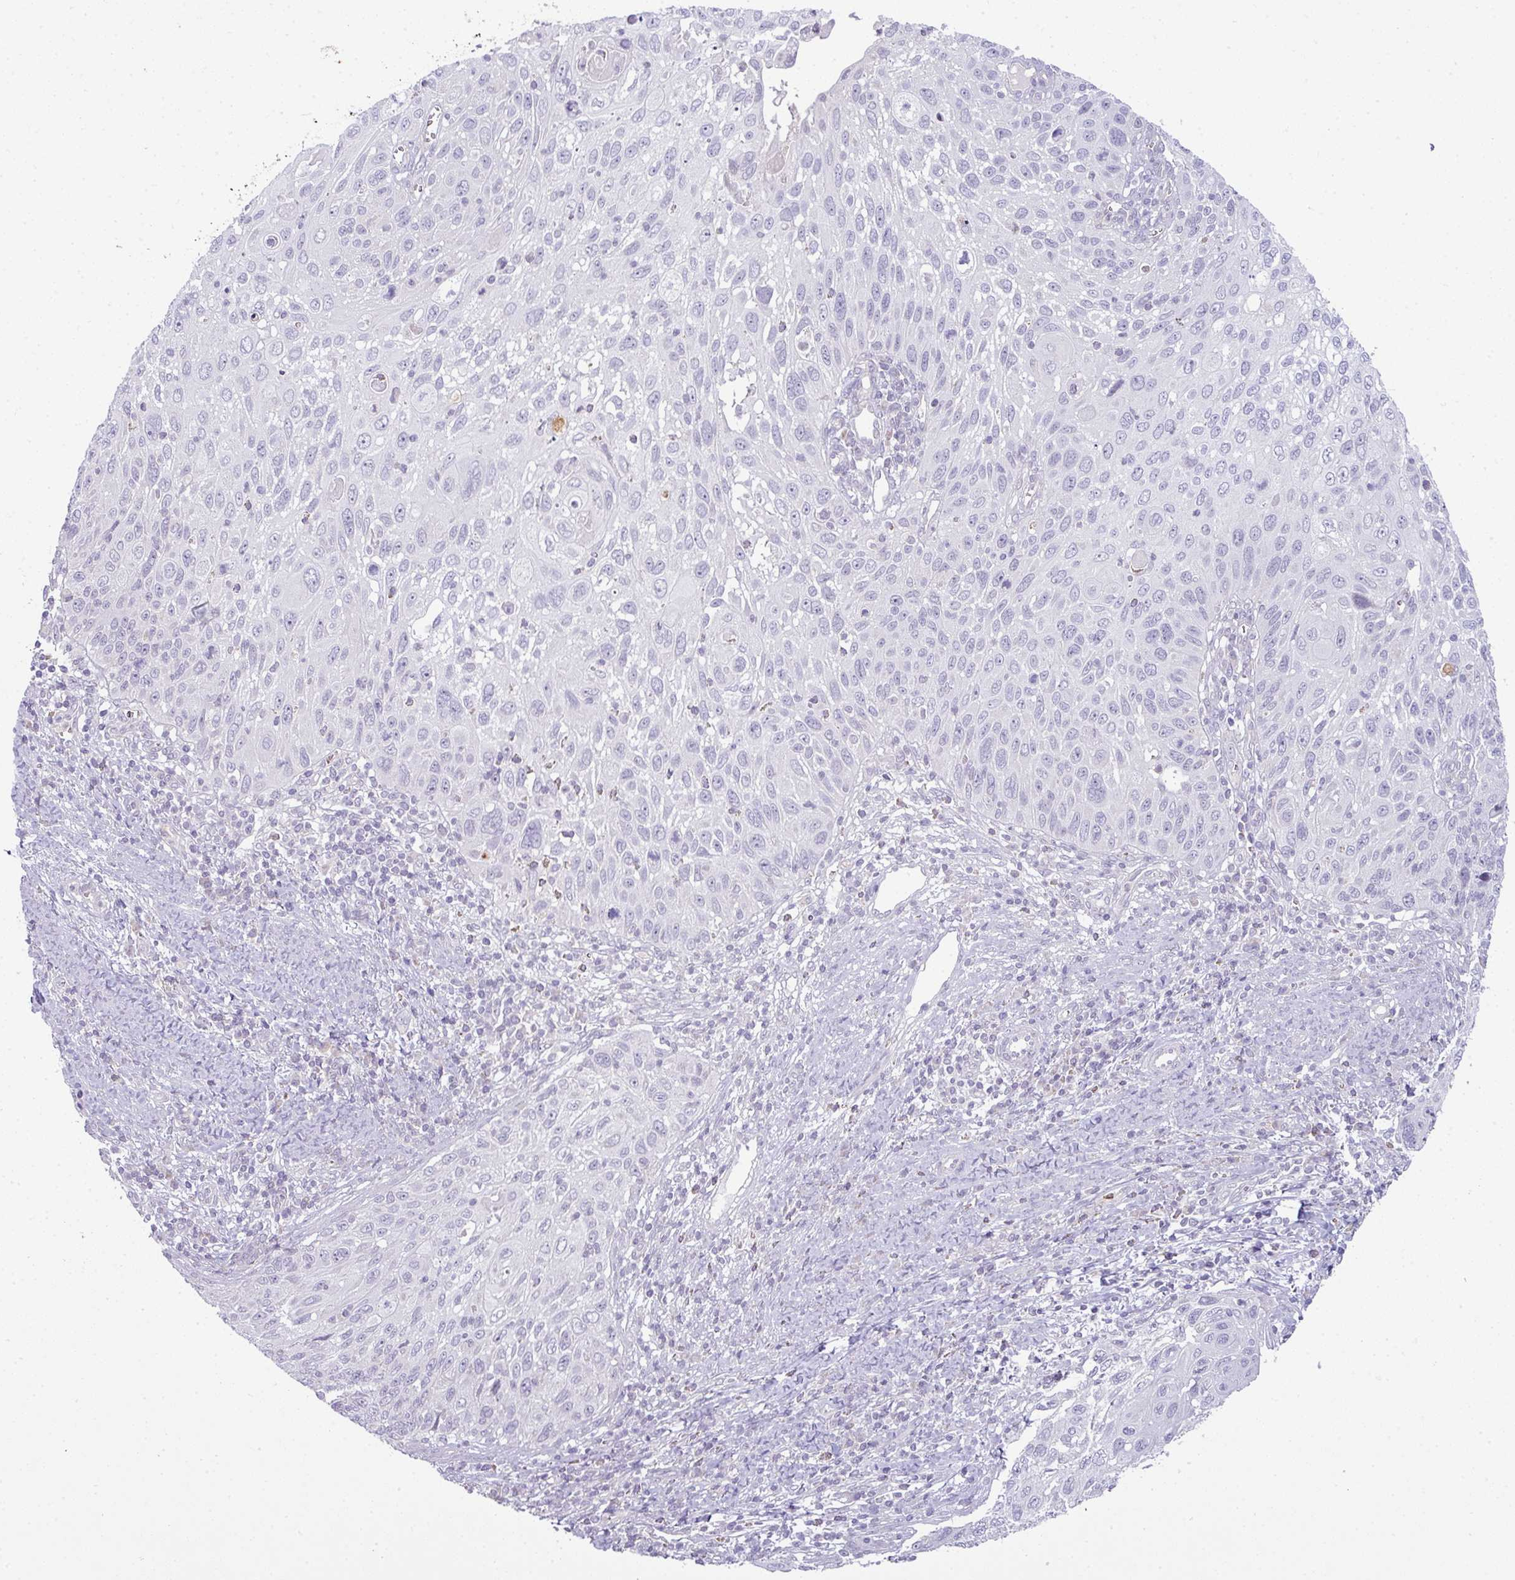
{"staining": {"intensity": "negative", "quantity": "none", "location": "none"}, "tissue": "cervical cancer", "cell_type": "Tumor cells", "image_type": "cancer", "snomed": [{"axis": "morphology", "description": "Squamous cell carcinoma, NOS"}, {"axis": "topography", "description": "Cervix"}], "caption": "An IHC image of cervical cancer is shown. There is no staining in tumor cells of cervical cancer.", "gene": "HBEGF", "patient": {"sex": "female", "age": 70}}